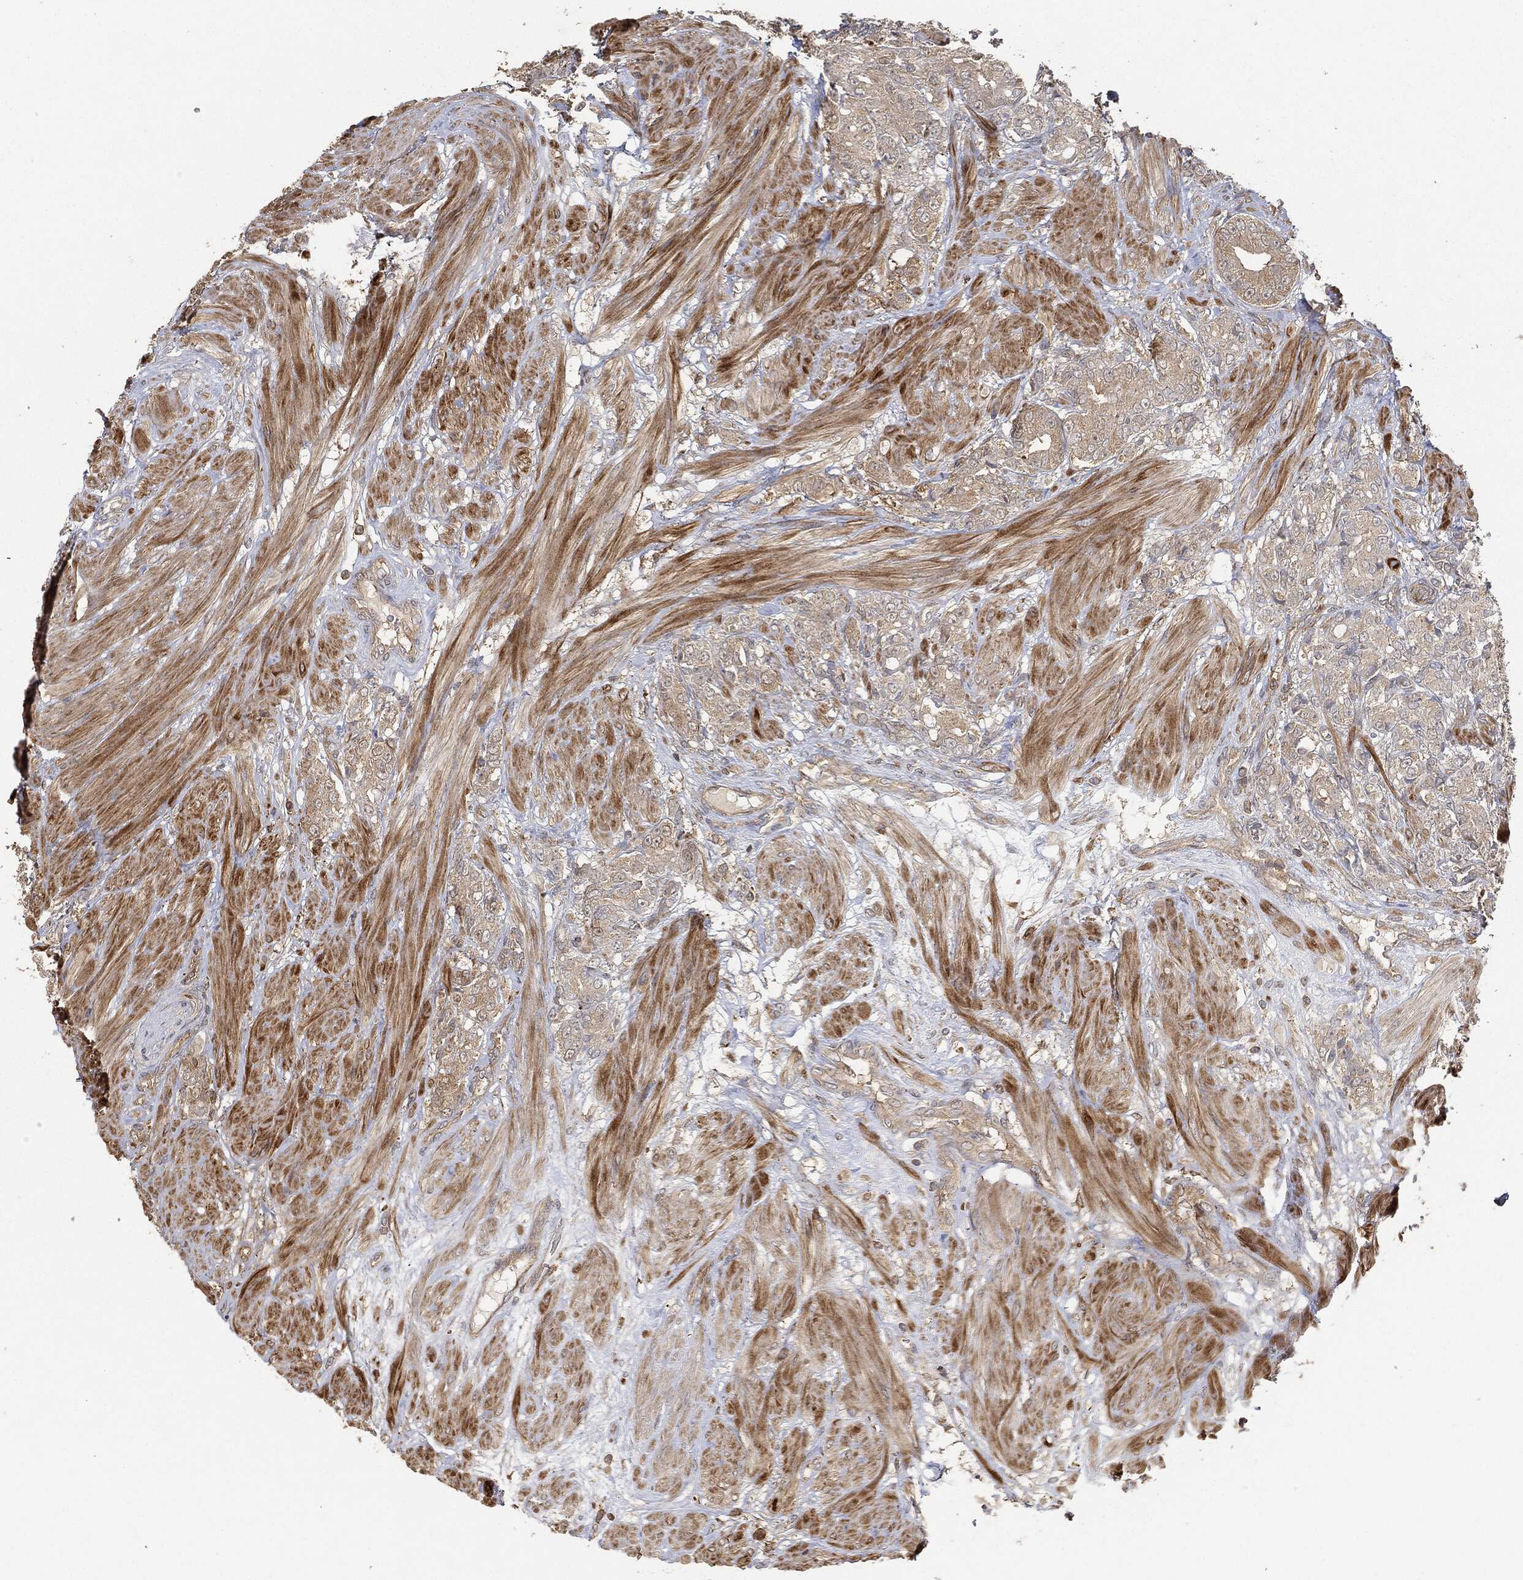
{"staining": {"intensity": "weak", "quantity": "25%-75%", "location": "cytoplasmic/membranous"}, "tissue": "prostate cancer", "cell_type": "Tumor cells", "image_type": "cancer", "snomed": [{"axis": "morphology", "description": "Adenocarcinoma, NOS"}, {"axis": "topography", "description": "Prostate and seminal vesicle, NOS"}, {"axis": "topography", "description": "Prostate"}], "caption": "Prostate adenocarcinoma stained with immunohistochemistry (IHC) demonstrates weak cytoplasmic/membranous expression in about 25%-75% of tumor cells.", "gene": "TPT1", "patient": {"sex": "male", "age": 67}}